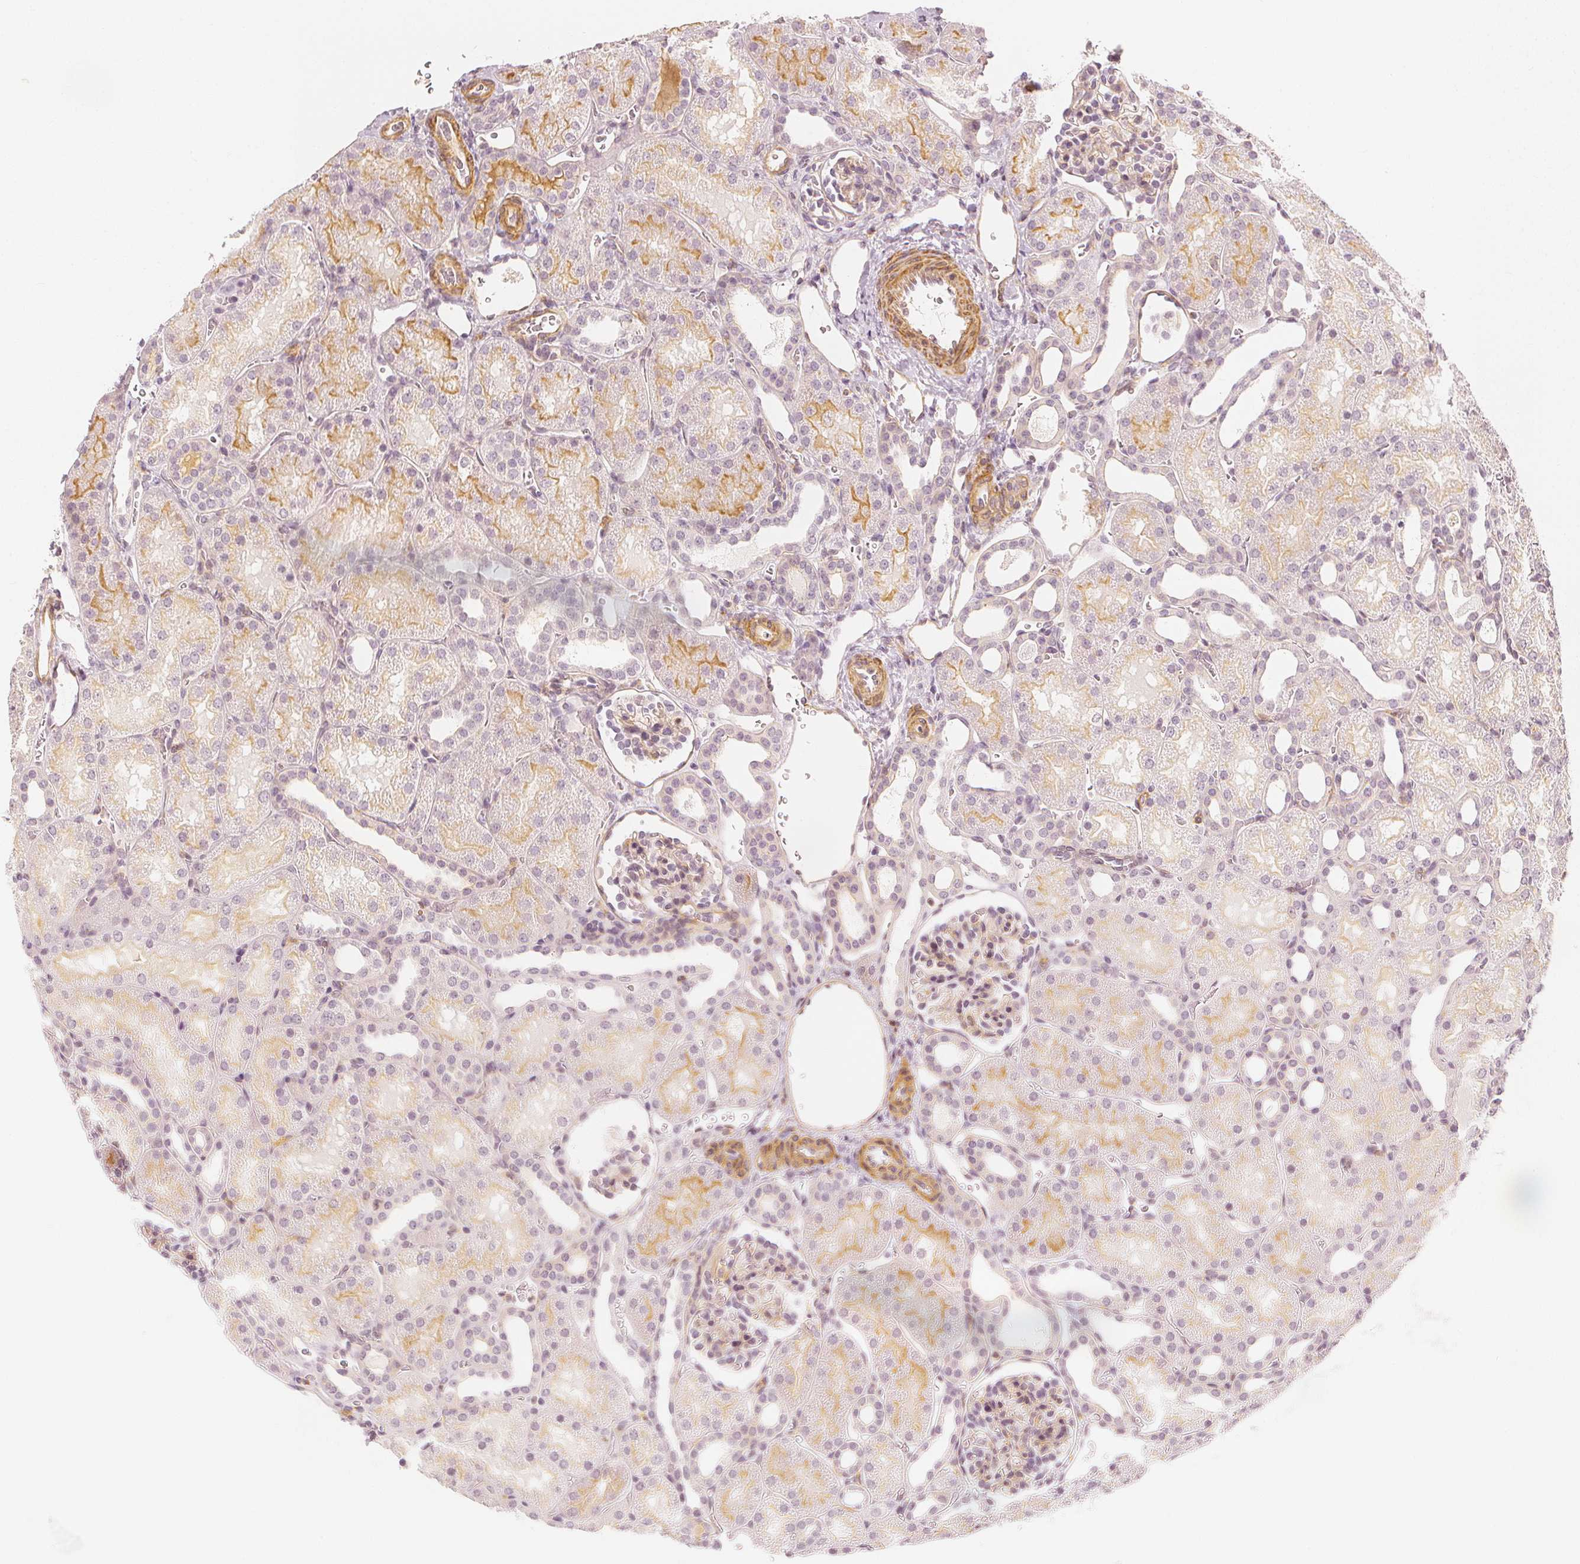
{"staining": {"intensity": "weak", "quantity": "<25%", "location": "cytoplasmic/membranous"}, "tissue": "kidney", "cell_type": "Cells in glomeruli", "image_type": "normal", "snomed": [{"axis": "morphology", "description": "Normal tissue, NOS"}, {"axis": "topography", "description": "Kidney"}], "caption": "Micrograph shows no protein staining in cells in glomeruli of benign kidney.", "gene": "ARHGAP26", "patient": {"sex": "male", "age": 2}}